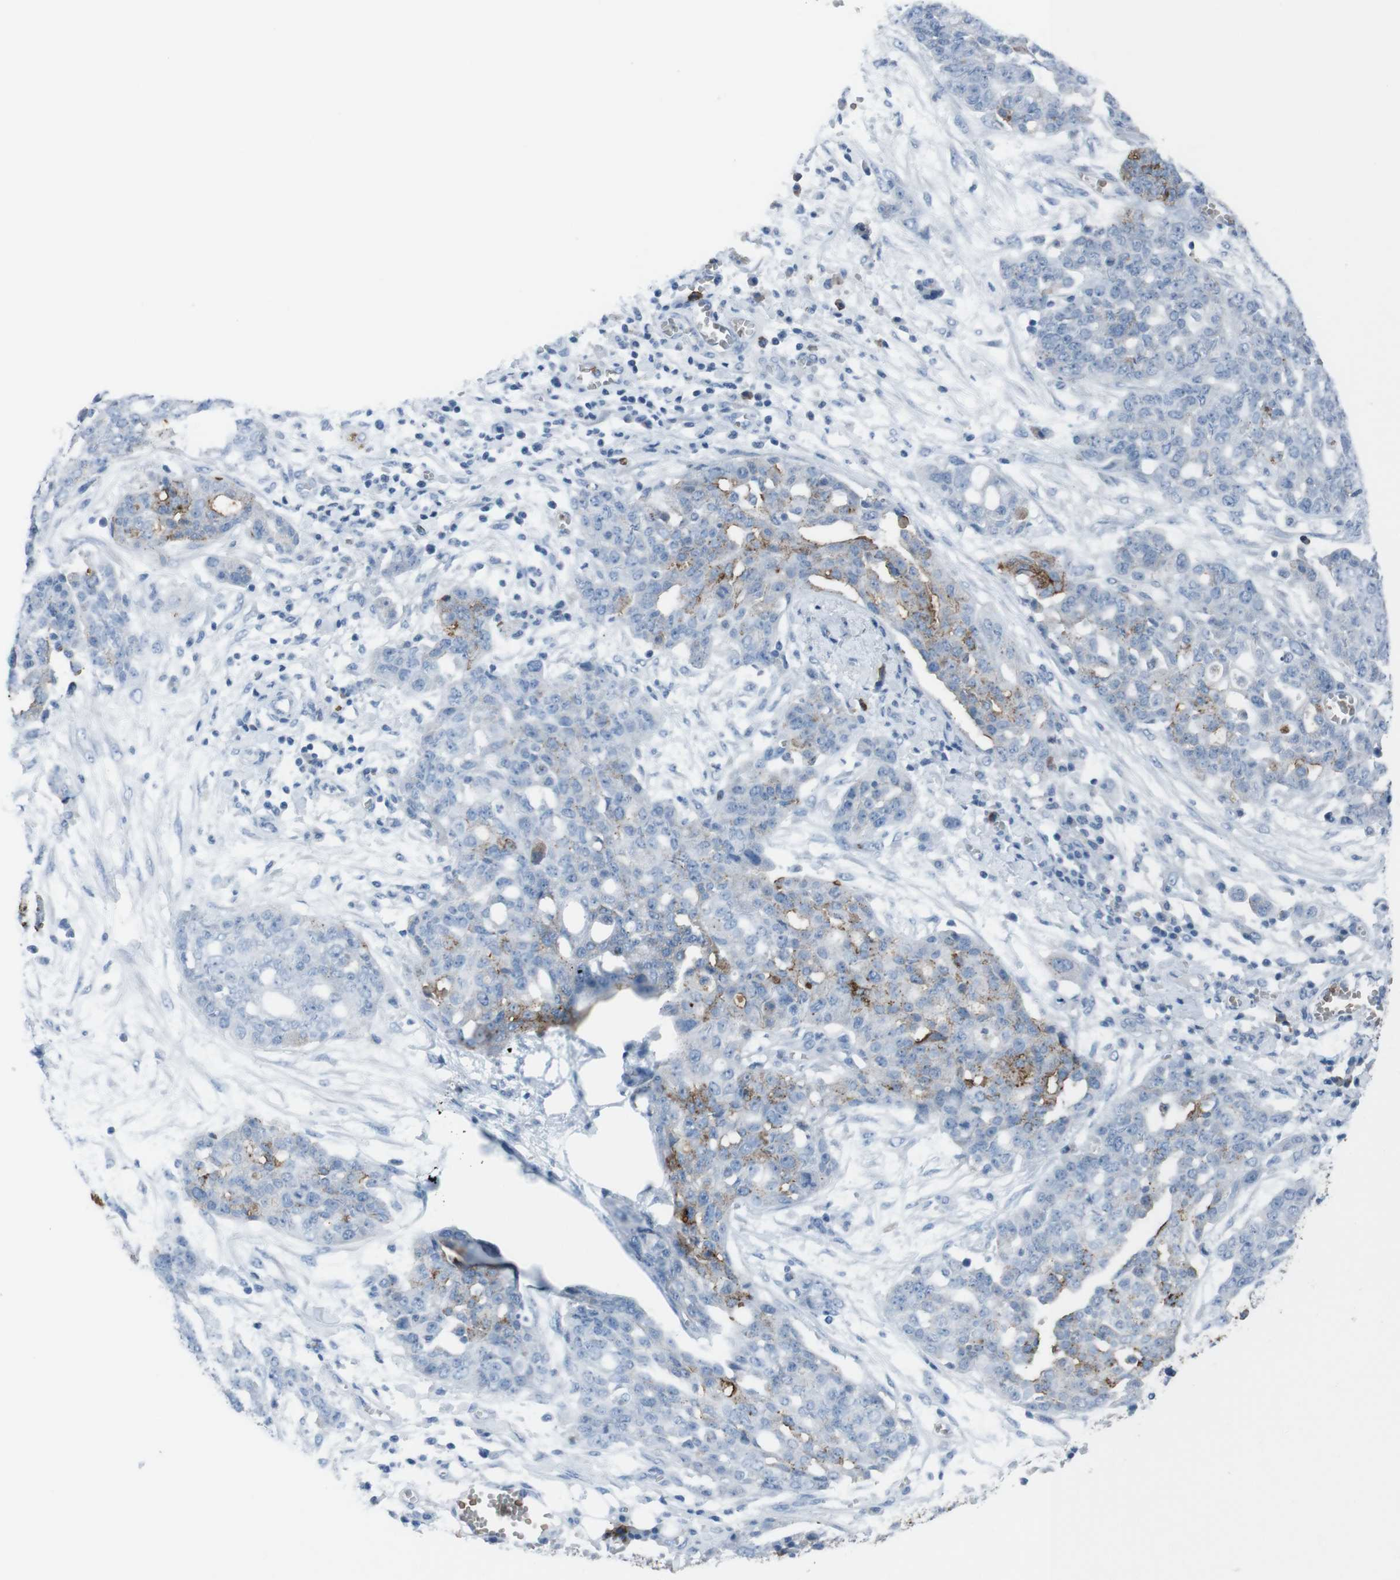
{"staining": {"intensity": "moderate", "quantity": "25%-75%", "location": "cytoplasmic/membranous"}, "tissue": "ovarian cancer", "cell_type": "Tumor cells", "image_type": "cancer", "snomed": [{"axis": "morphology", "description": "Cystadenocarcinoma, serous, NOS"}, {"axis": "topography", "description": "Soft tissue"}, {"axis": "topography", "description": "Ovary"}], "caption": "Immunohistochemical staining of human ovarian serous cystadenocarcinoma exhibits moderate cytoplasmic/membranous protein expression in approximately 25%-75% of tumor cells.", "gene": "ST6GAL1", "patient": {"sex": "female", "age": 57}}